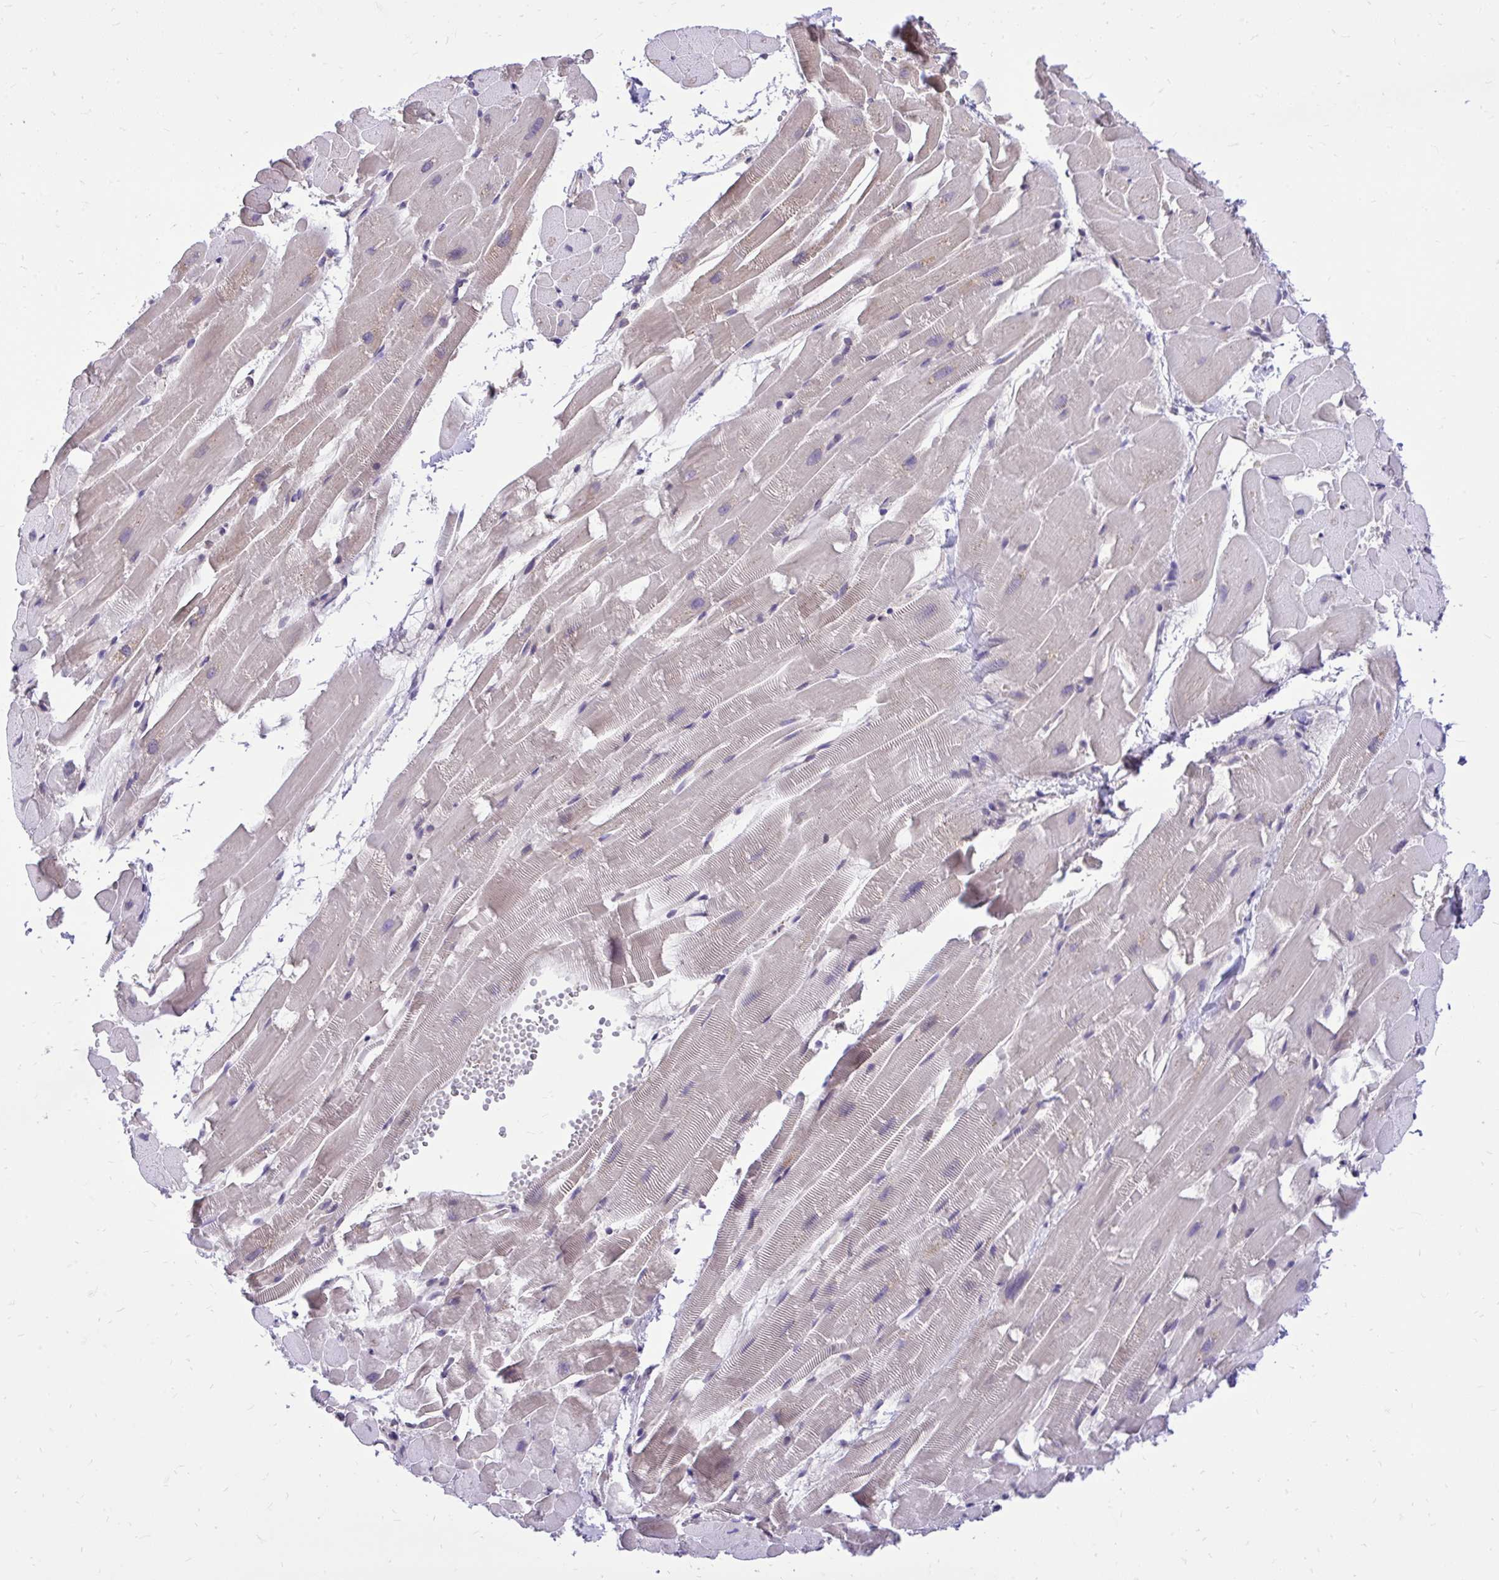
{"staining": {"intensity": "negative", "quantity": "none", "location": "none"}, "tissue": "heart muscle", "cell_type": "Cardiomyocytes", "image_type": "normal", "snomed": [{"axis": "morphology", "description": "Normal tissue, NOS"}, {"axis": "topography", "description": "Heart"}], "caption": "A high-resolution image shows IHC staining of benign heart muscle, which shows no significant expression in cardiomyocytes.", "gene": "CEACAM18", "patient": {"sex": "male", "age": 37}}